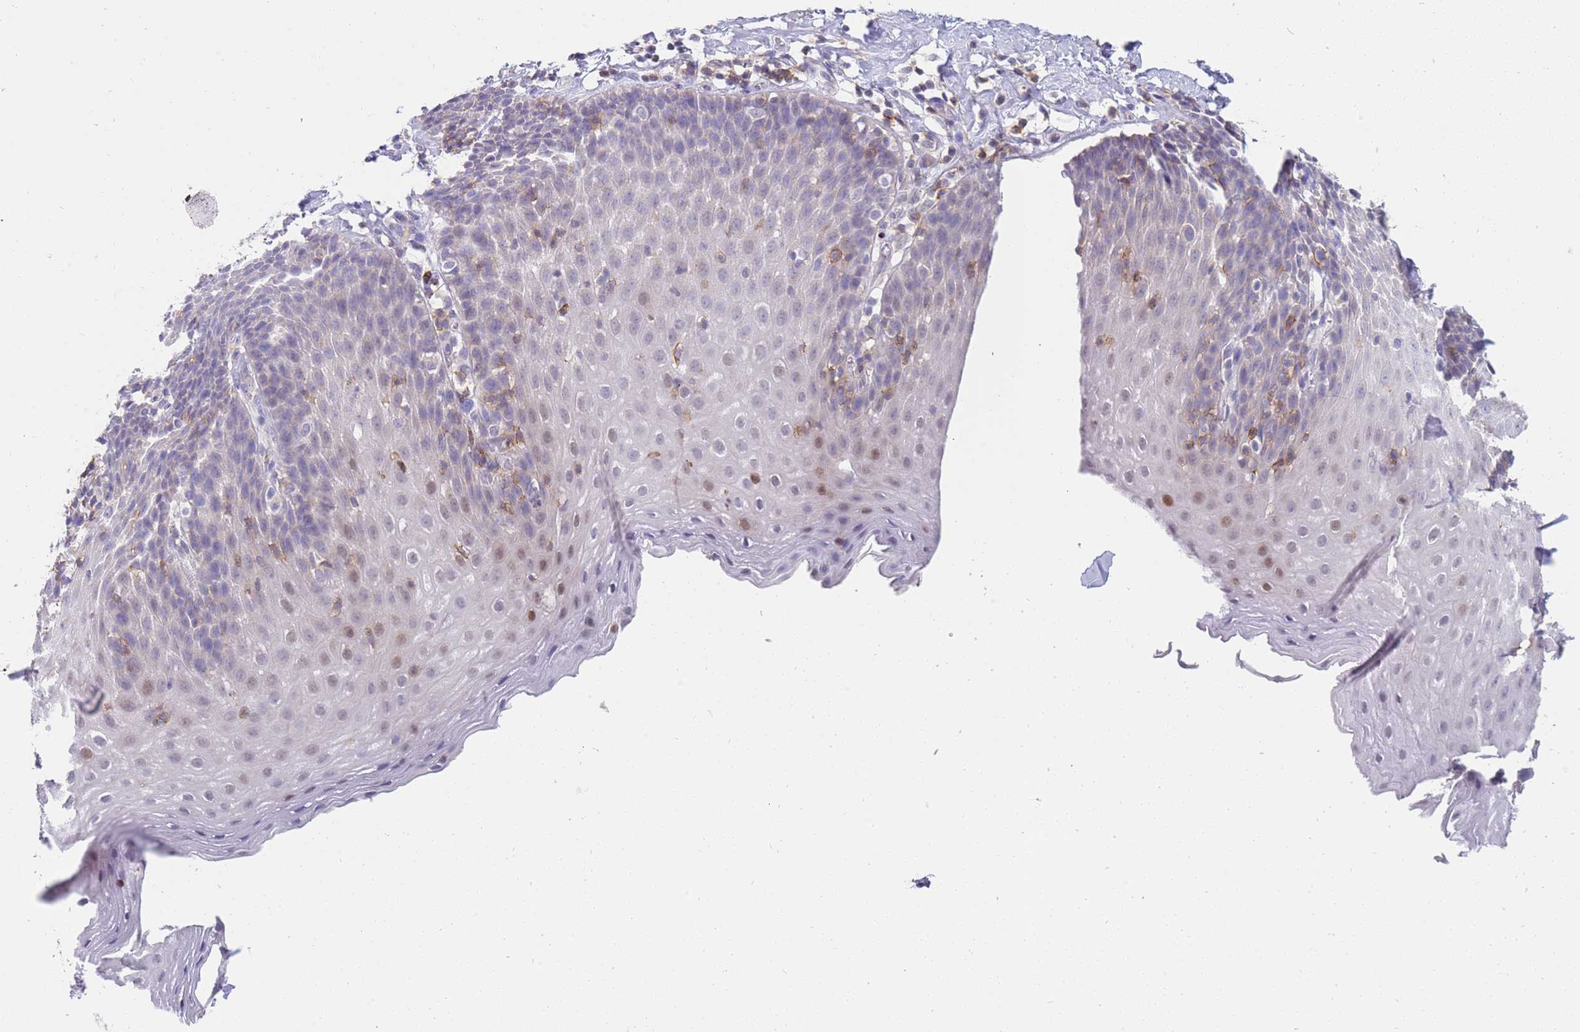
{"staining": {"intensity": "weak", "quantity": "<25%", "location": "nuclear"}, "tissue": "esophagus", "cell_type": "Squamous epithelial cells", "image_type": "normal", "snomed": [{"axis": "morphology", "description": "Normal tissue, NOS"}, {"axis": "topography", "description": "Esophagus"}], "caption": "This is a micrograph of immunohistochemistry staining of unremarkable esophagus, which shows no staining in squamous epithelial cells. (Stains: DAB immunohistochemistry (IHC) with hematoxylin counter stain, Microscopy: brightfield microscopy at high magnification).", "gene": "STK25", "patient": {"sex": "female", "age": 61}}